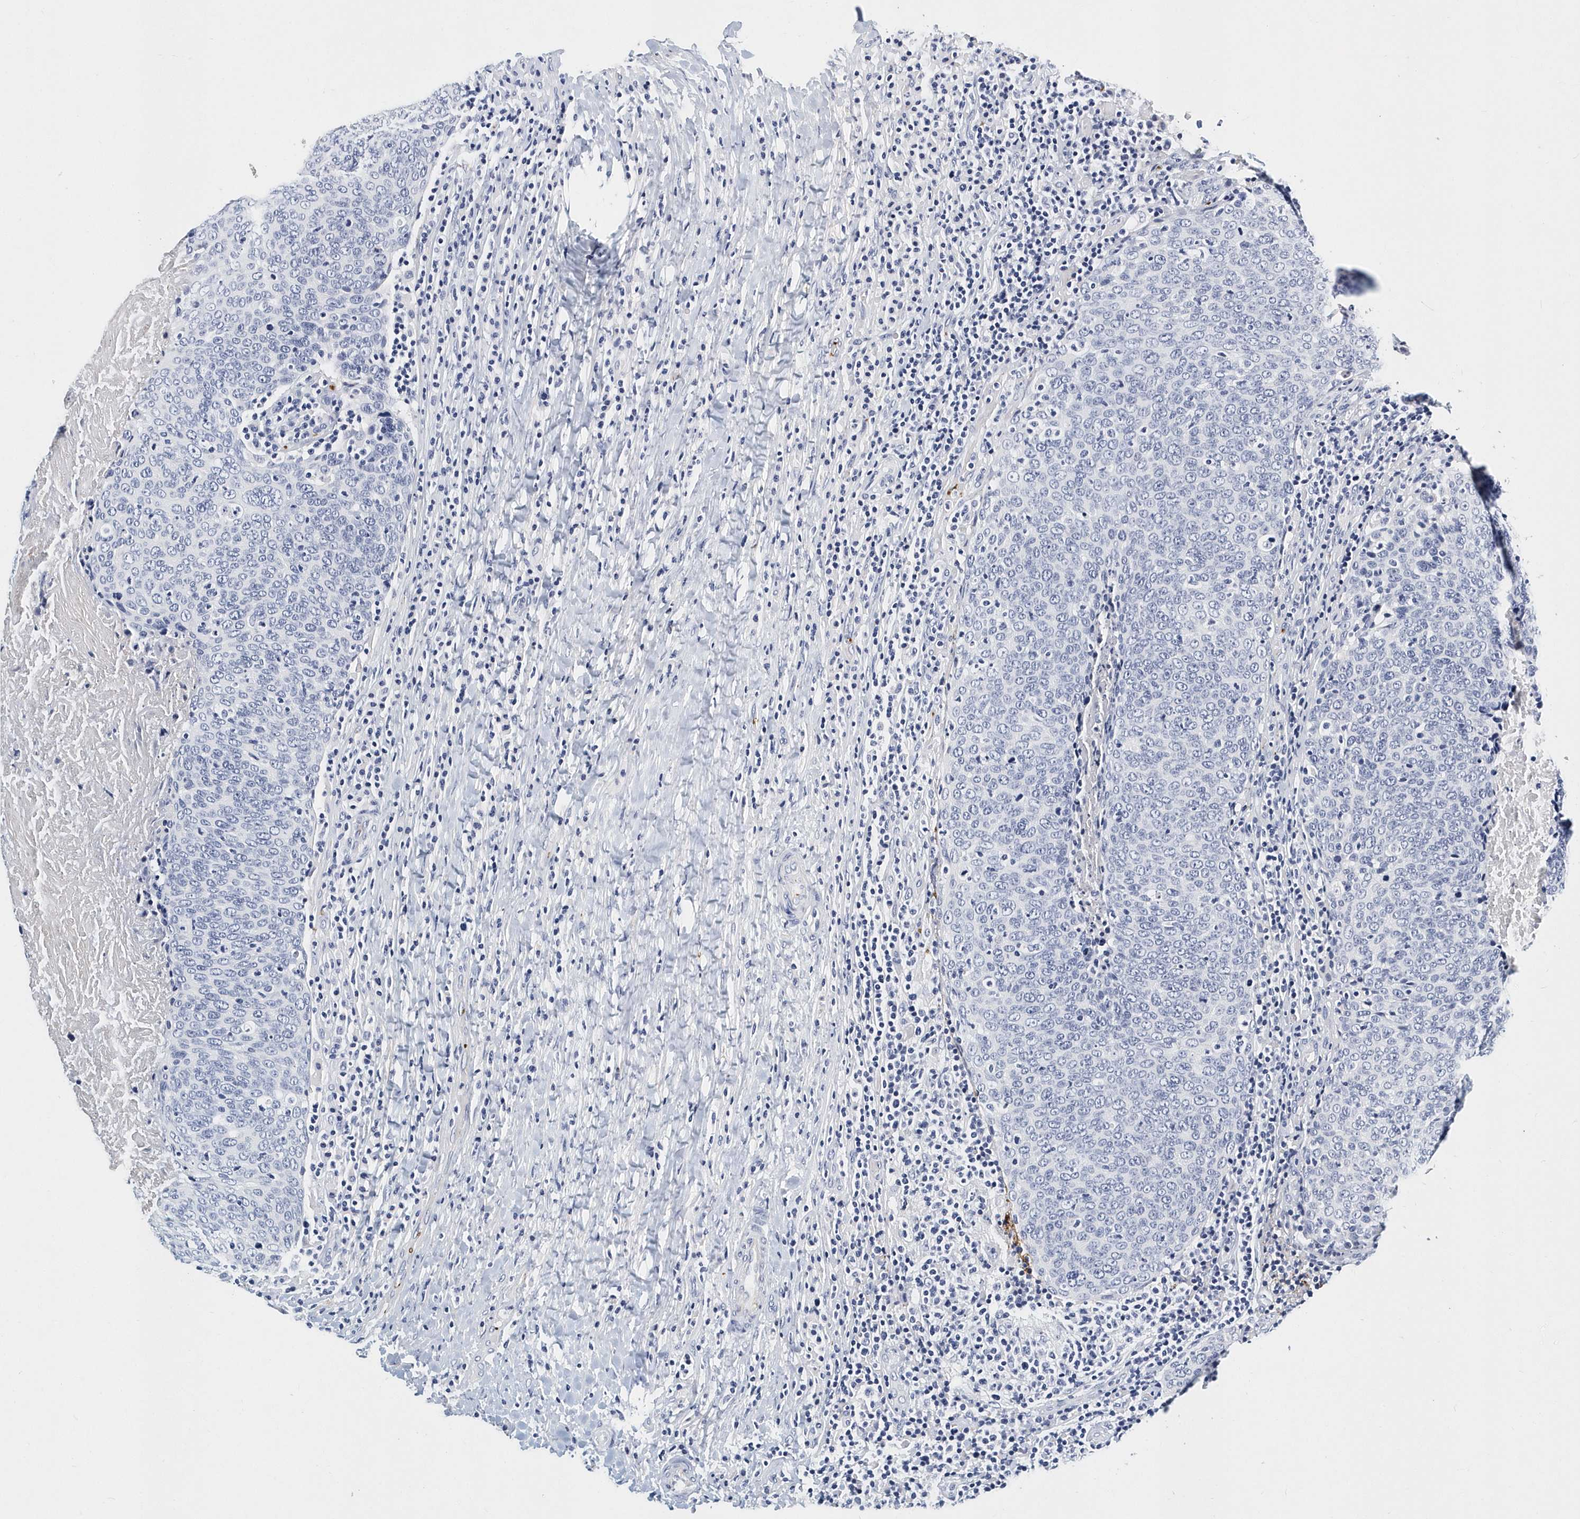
{"staining": {"intensity": "negative", "quantity": "none", "location": "none"}, "tissue": "head and neck cancer", "cell_type": "Tumor cells", "image_type": "cancer", "snomed": [{"axis": "morphology", "description": "Squamous cell carcinoma, NOS"}, {"axis": "morphology", "description": "Squamous cell carcinoma, metastatic, NOS"}, {"axis": "topography", "description": "Lymph node"}, {"axis": "topography", "description": "Head-Neck"}], "caption": "Photomicrograph shows no significant protein staining in tumor cells of head and neck cancer (metastatic squamous cell carcinoma).", "gene": "ITGA2B", "patient": {"sex": "male", "age": 62}}